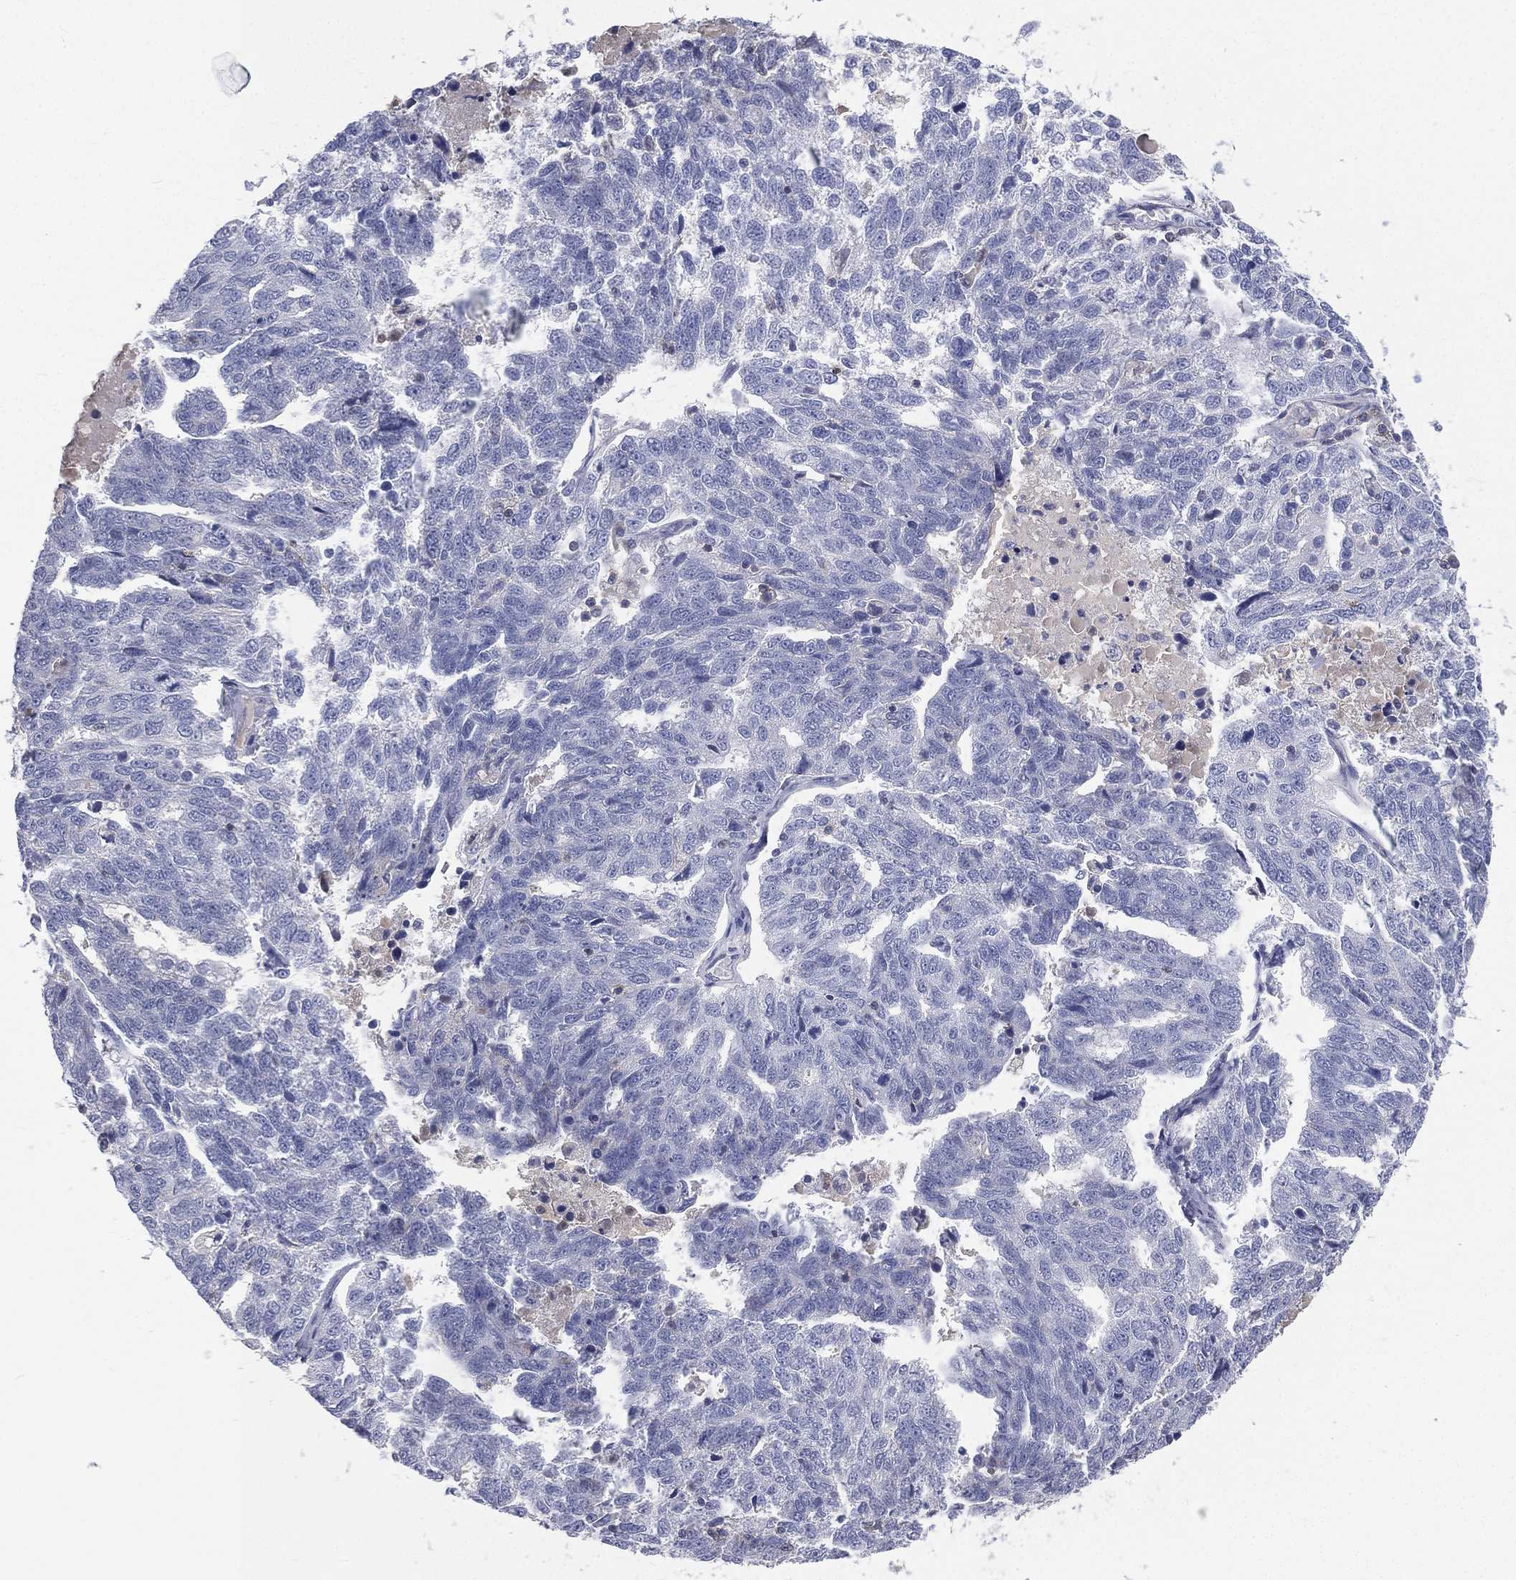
{"staining": {"intensity": "negative", "quantity": "none", "location": "none"}, "tissue": "ovarian cancer", "cell_type": "Tumor cells", "image_type": "cancer", "snomed": [{"axis": "morphology", "description": "Cystadenocarcinoma, serous, NOS"}, {"axis": "topography", "description": "Ovary"}], "caption": "This is an immunohistochemistry (IHC) histopathology image of human ovarian cancer. There is no expression in tumor cells.", "gene": "CD3D", "patient": {"sex": "female", "age": 71}}